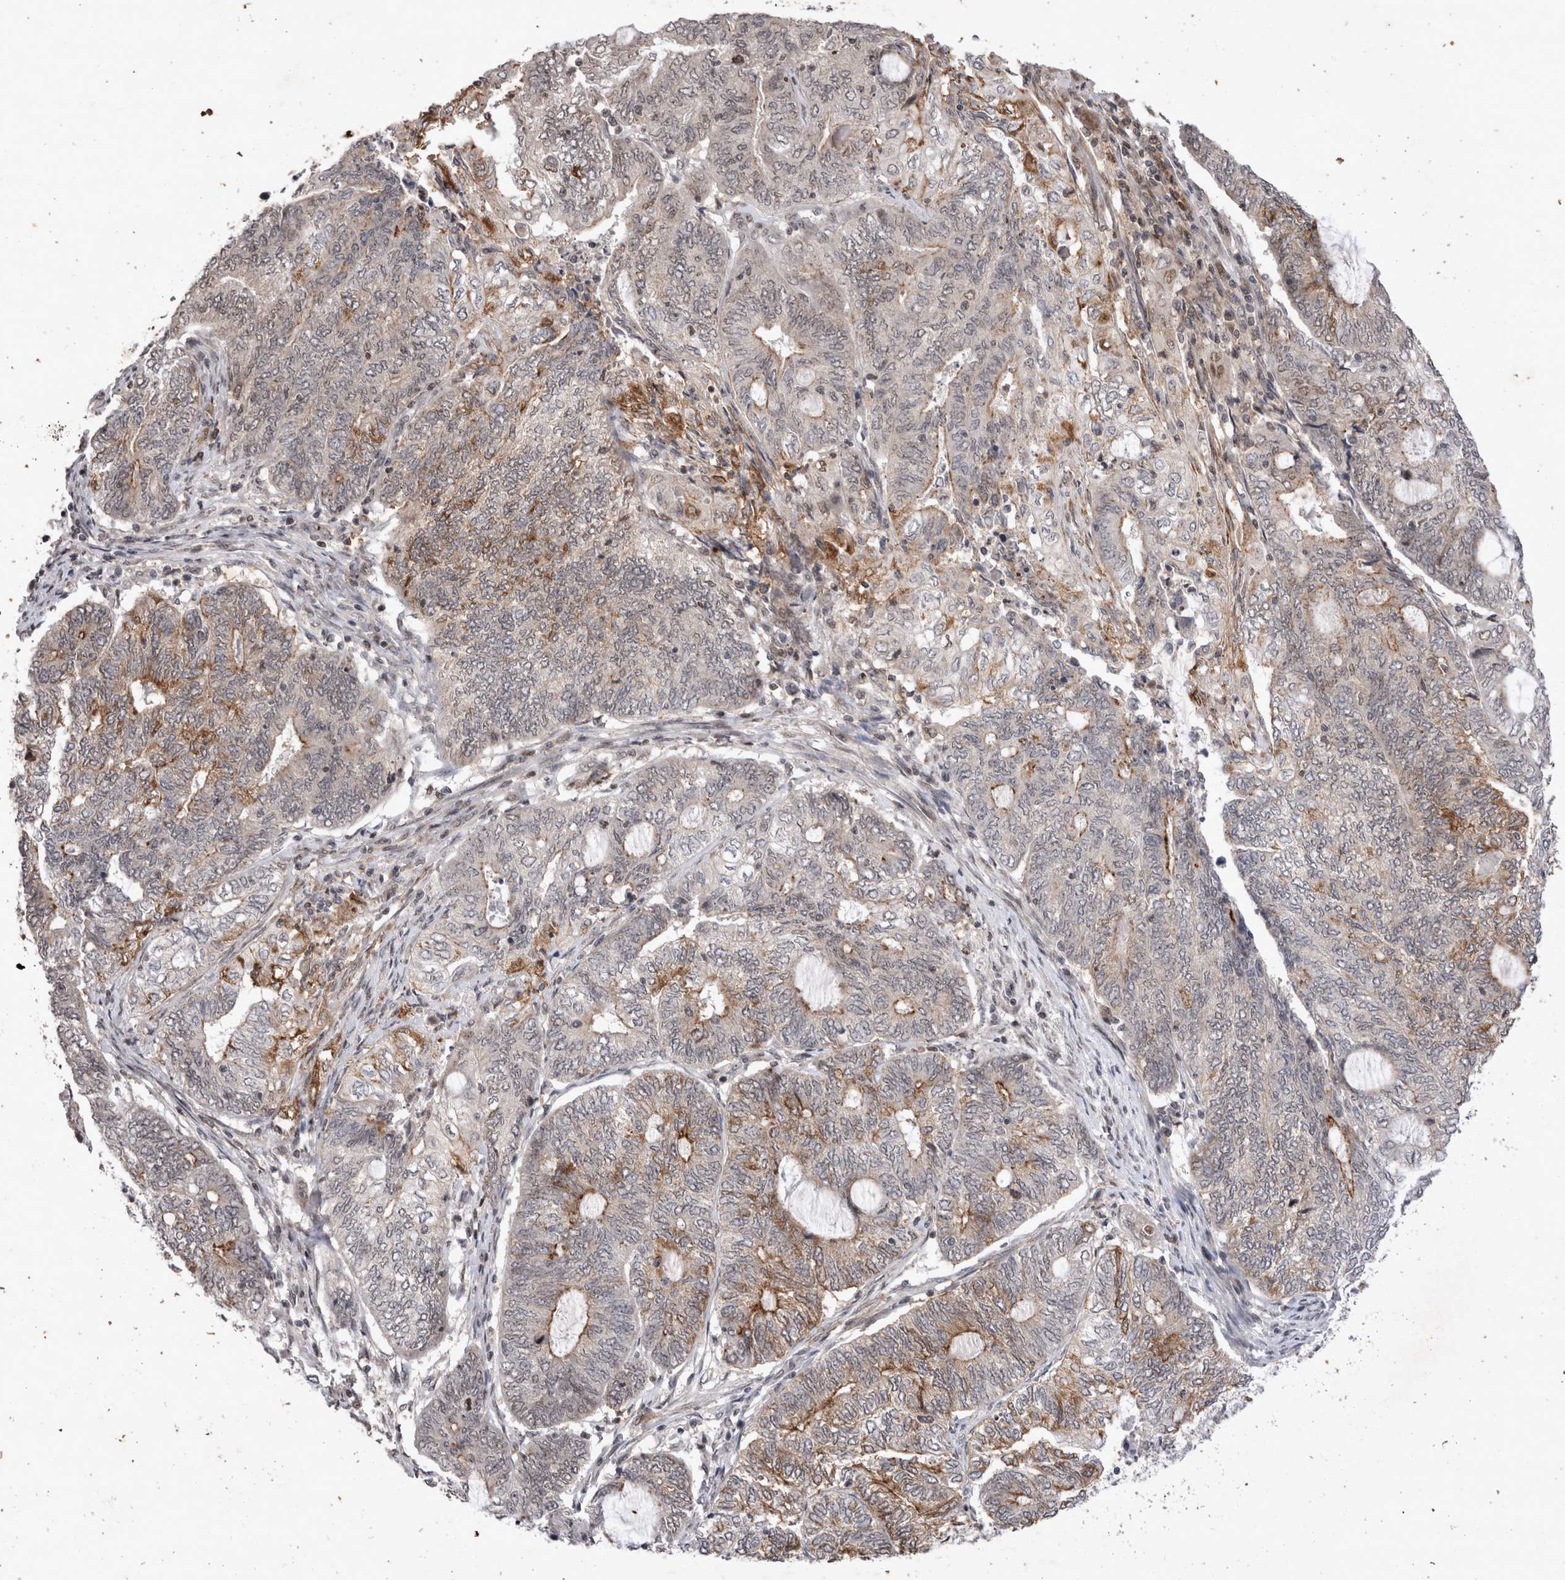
{"staining": {"intensity": "moderate", "quantity": "25%-75%", "location": "cytoplasmic/membranous"}, "tissue": "endometrial cancer", "cell_type": "Tumor cells", "image_type": "cancer", "snomed": [{"axis": "morphology", "description": "Adenocarcinoma, NOS"}, {"axis": "topography", "description": "Uterus"}, {"axis": "topography", "description": "Endometrium"}], "caption": "Endometrial adenocarcinoma stained with a protein marker exhibits moderate staining in tumor cells.", "gene": "STK11", "patient": {"sex": "female", "age": 70}}